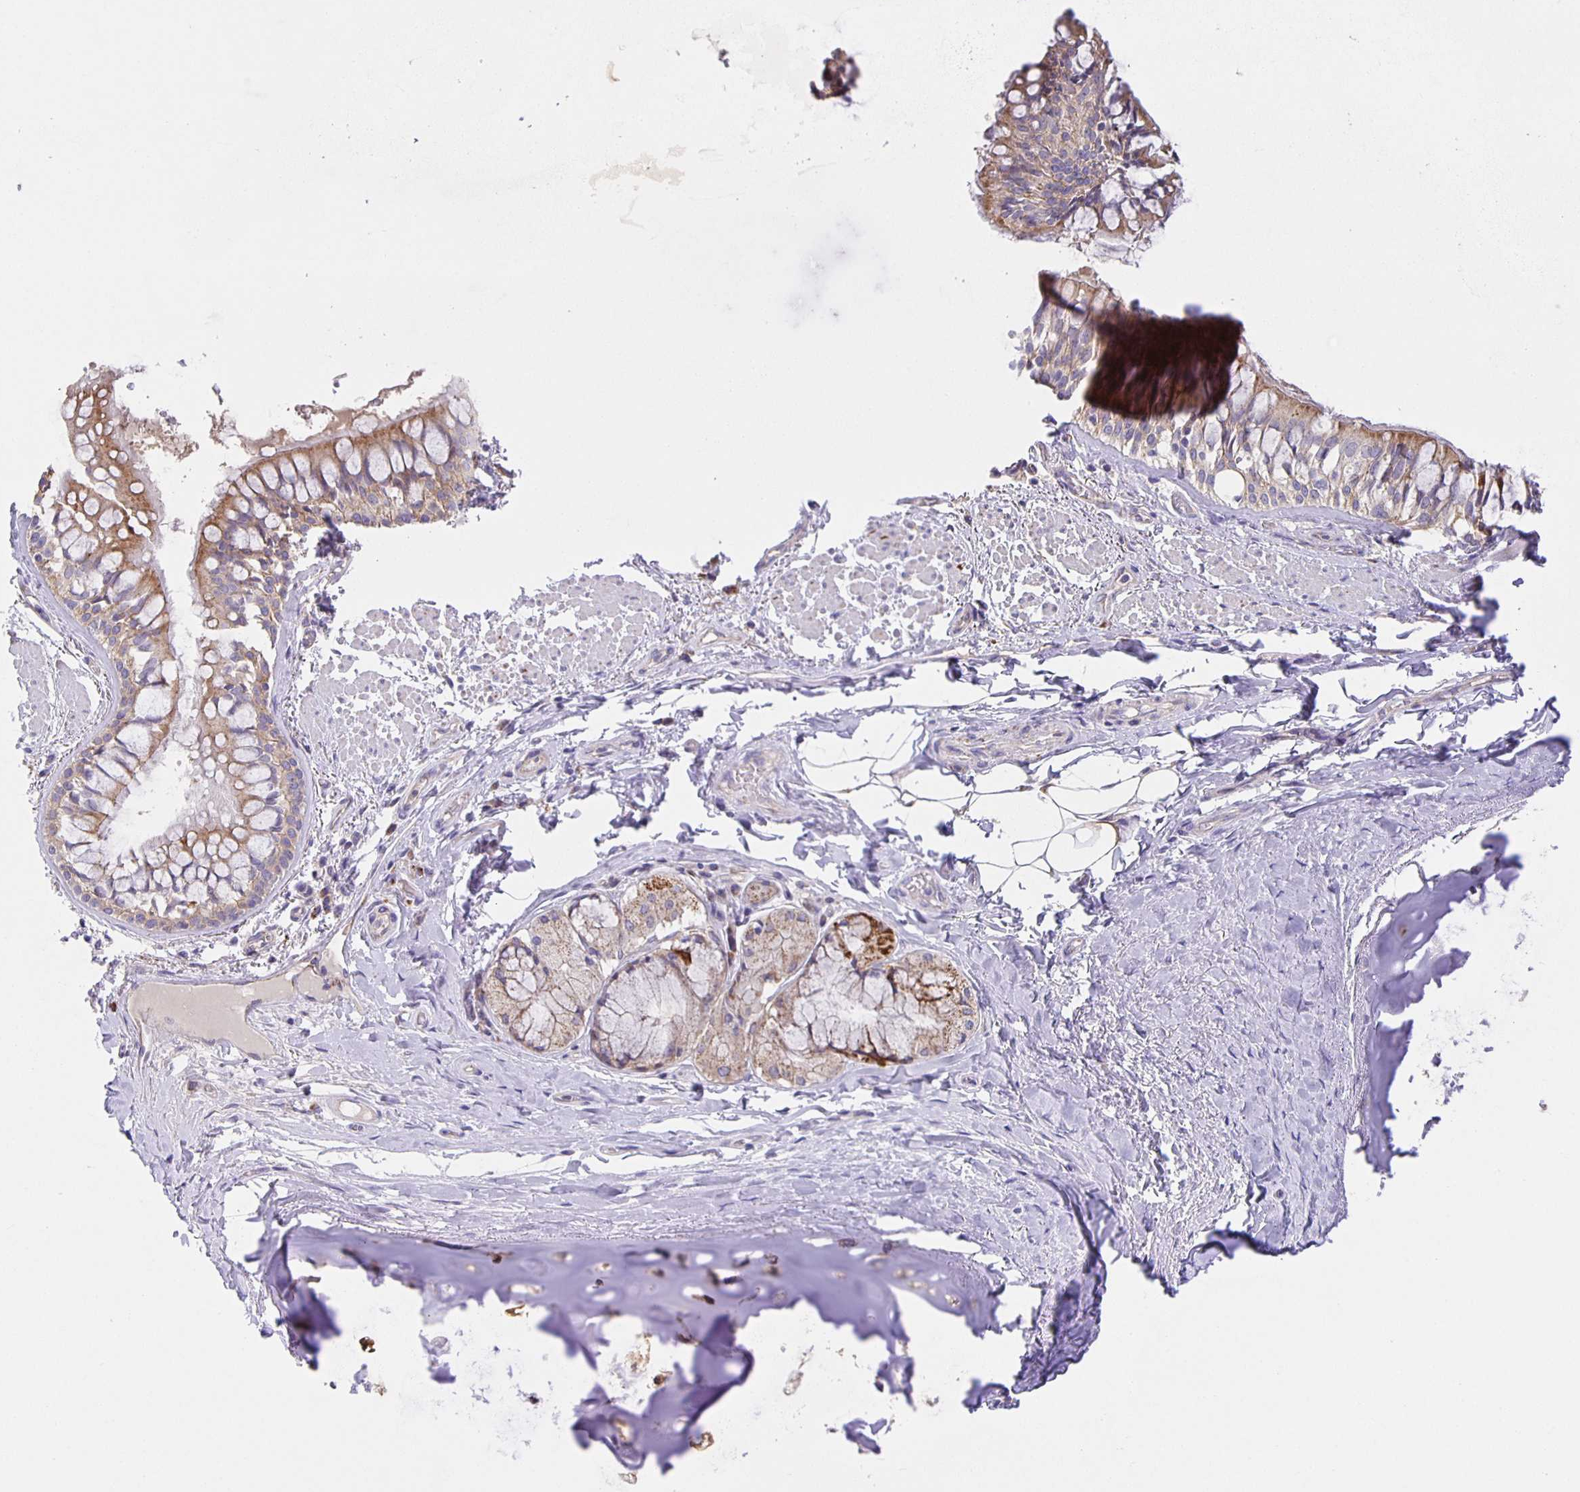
{"staining": {"intensity": "negative", "quantity": "none", "location": "none"}, "tissue": "adipose tissue", "cell_type": "Adipocytes", "image_type": "normal", "snomed": [{"axis": "morphology", "description": "Normal tissue, NOS"}, {"axis": "topography", "description": "Cartilage tissue"}, {"axis": "topography", "description": "Bronchus"}], "caption": "High magnification brightfield microscopy of normal adipose tissue stained with DAB (brown) and counterstained with hematoxylin (blue): adipocytes show no significant expression. (DAB (3,3'-diaminobenzidine) immunohistochemistry, high magnification).", "gene": "JMJD4", "patient": {"sex": "male", "age": 64}}